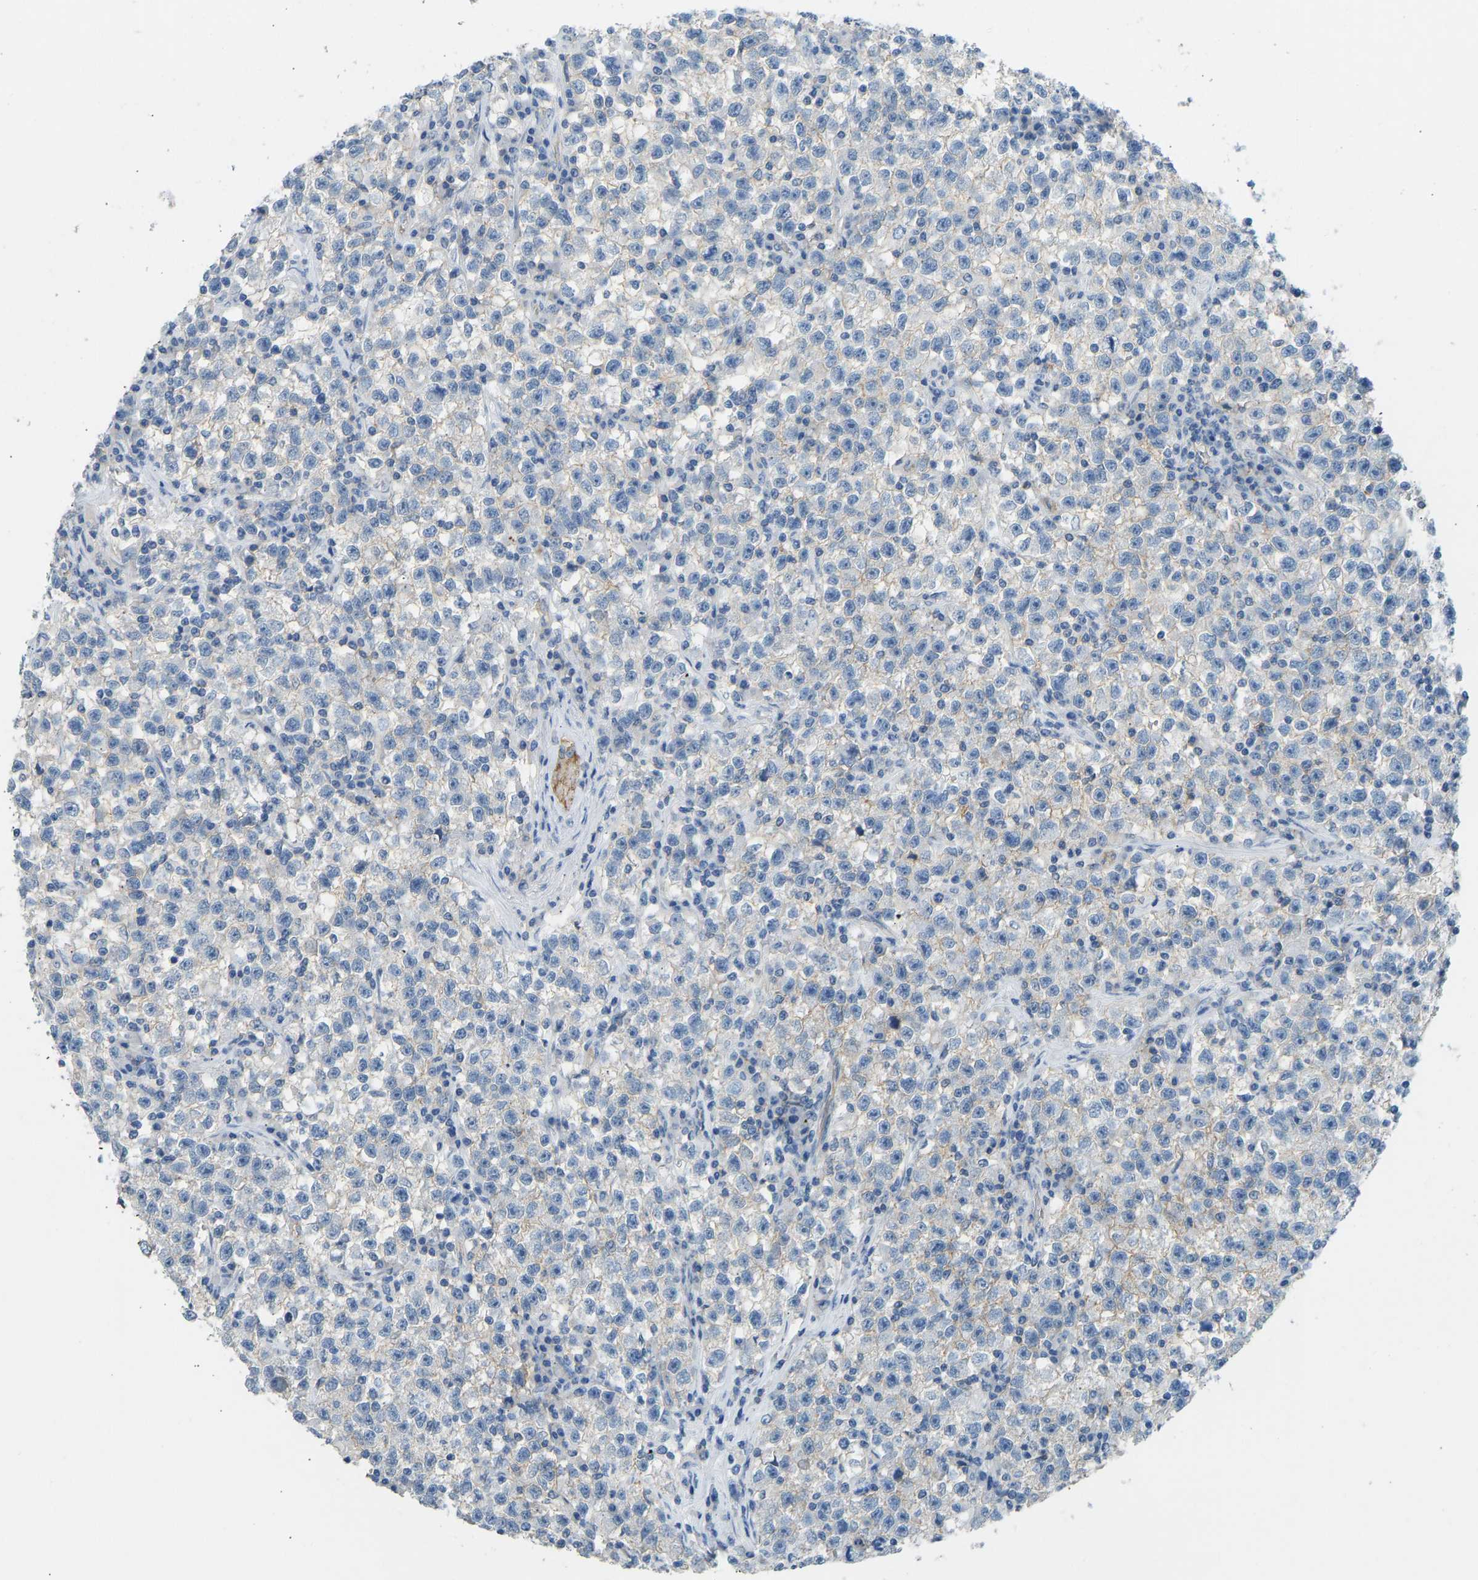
{"staining": {"intensity": "weak", "quantity": "<25%", "location": "cytoplasmic/membranous"}, "tissue": "testis cancer", "cell_type": "Tumor cells", "image_type": "cancer", "snomed": [{"axis": "morphology", "description": "Seminoma, NOS"}, {"axis": "topography", "description": "Testis"}], "caption": "High magnification brightfield microscopy of seminoma (testis) stained with DAB (brown) and counterstained with hematoxylin (blue): tumor cells show no significant positivity. (DAB (3,3'-diaminobenzidine) immunohistochemistry with hematoxylin counter stain).", "gene": "ATP1A1", "patient": {"sex": "male", "age": 22}}